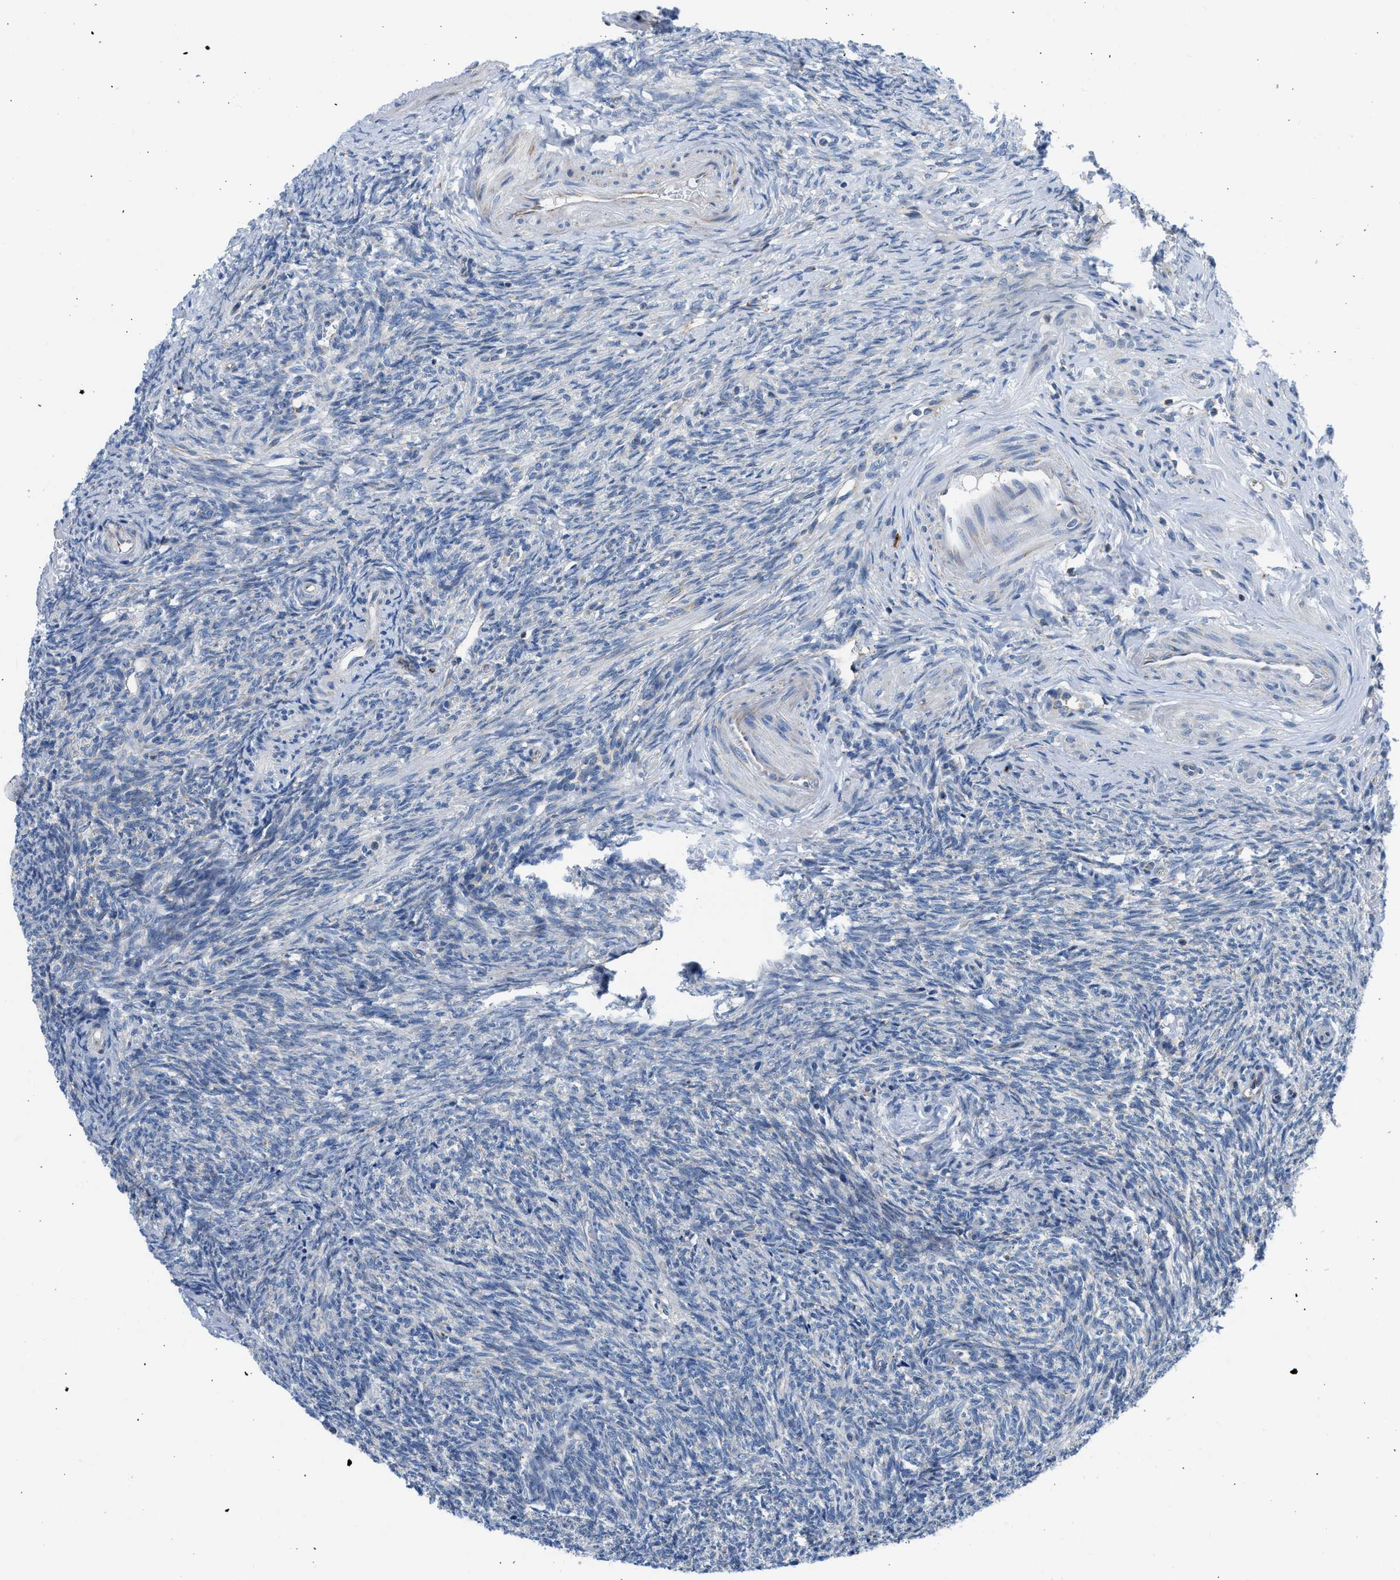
{"staining": {"intensity": "weak", "quantity": "25%-75%", "location": "cytoplasmic/membranous"}, "tissue": "ovary", "cell_type": "Follicle cells", "image_type": "normal", "snomed": [{"axis": "morphology", "description": "Normal tissue, NOS"}, {"axis": "topography", "description": "Ovary"}], "caption": "Ovary stained for a protein (brown) reveals weak cytoplasmic/membranous positive positivity in approximately 25%-75% of follicle cells.", "gene": "CAMKK2", "patient": {"sex": "female", "age": 41}}